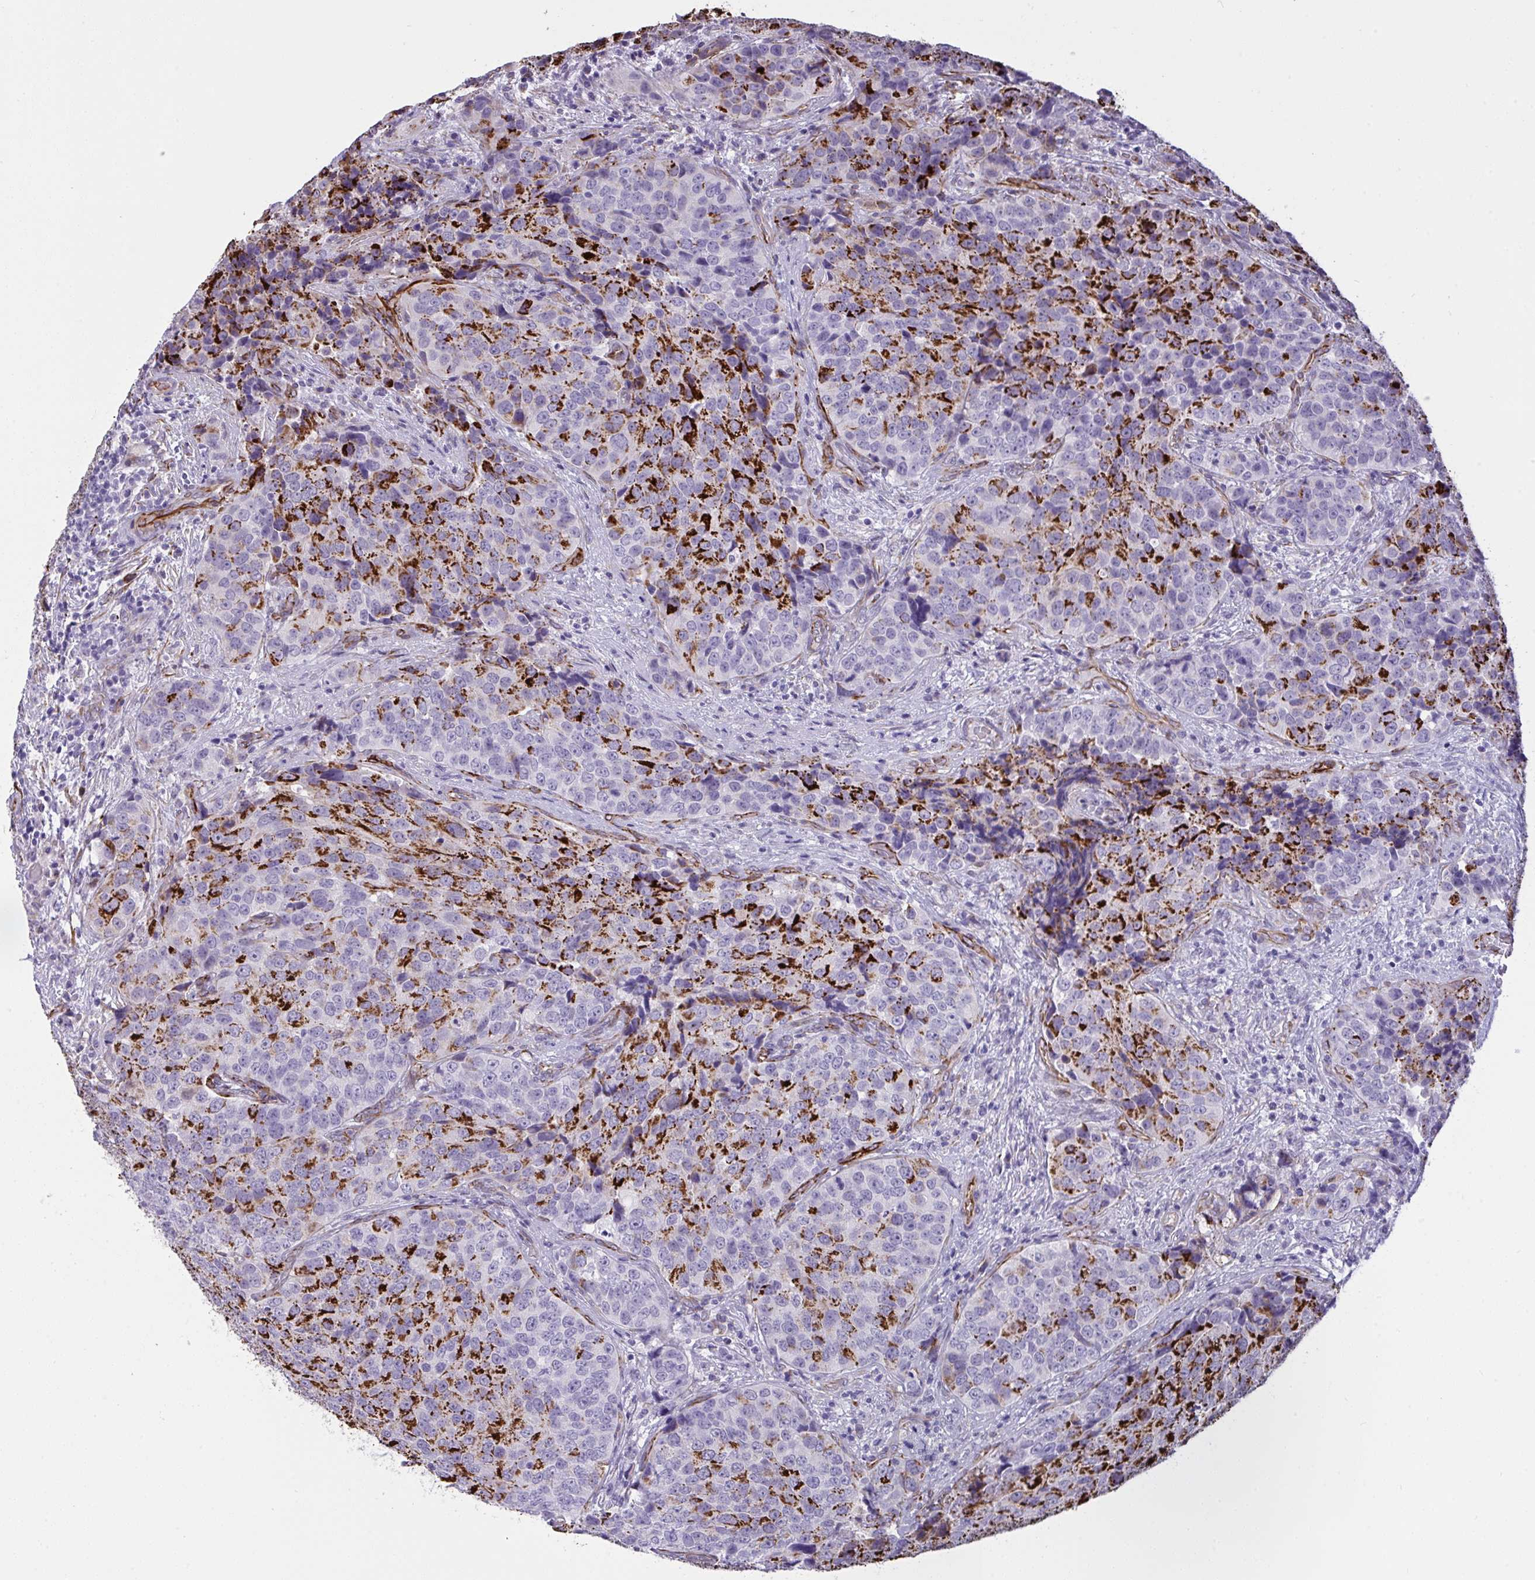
{"staining": {"intensity": "strong", "quantity": "25%-75%", "location": "cytoplasmic/membranous"}, "tissue": "urothelial cancer", "cell_type": "Tumor cells", "image_type": "cancer", "snomed": [{"axis": "morphology", "description": "Urothelial carcinoma, NOS"}, {"axis": "topography", "description": "Urinary bladder"}], "caption": "An immunohistochemistry photomicrograph of neoplastic tissue is shown. Protein staining in brown highlights strong cytoplasmic/membranous positivity in transitional cell carcinoma within tumor cells. The protein of interest is stained brown, and the nuclei are stained in blue (DAB (3,3'-diaminobenzidine) IHC with brightfield microscopy, high magnification).", "gene": "SLC35B1", "patient": {"sex": "male", "age": 52}}